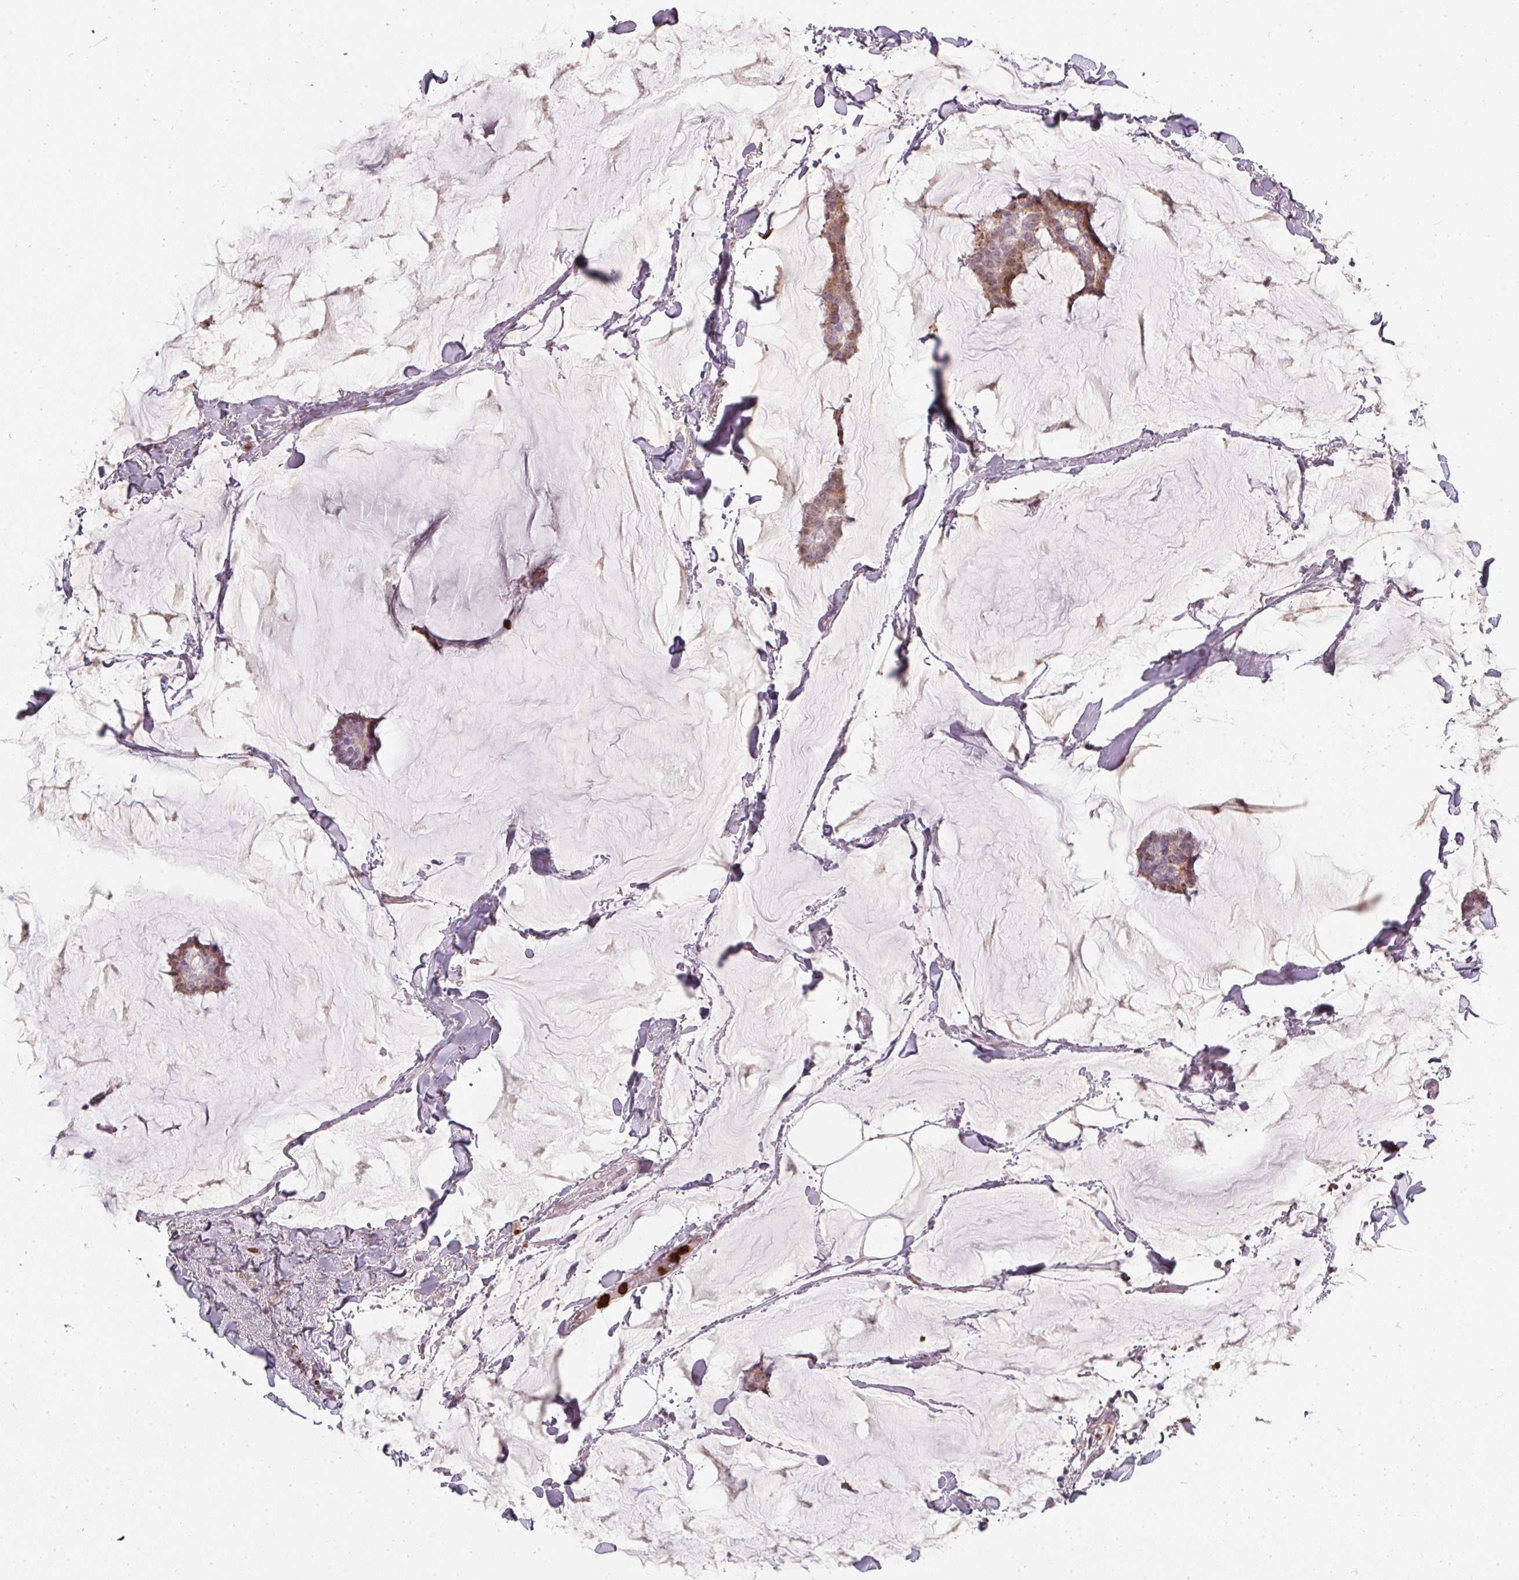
{"staining": {"intensity": "moderate", "quantity": "25%-75%", "location": "cytoplasmic/membranous"}, "tissue": "breast cancer", "cell_type": "Tumor cells", "image_type": "cancer", "snomed": [{"axis": "morphology", "description": "Duct carcinoma"}, {"axis": "topography", "description": "Breast"}], "caption": "Protein expression analysis of breast cancer shows moderate cytoplasmic/membranous positivity in approximately 25%-75% of tumor cells.", "gene": "BIK", "patient": {"sex": "female", "age": 93}}